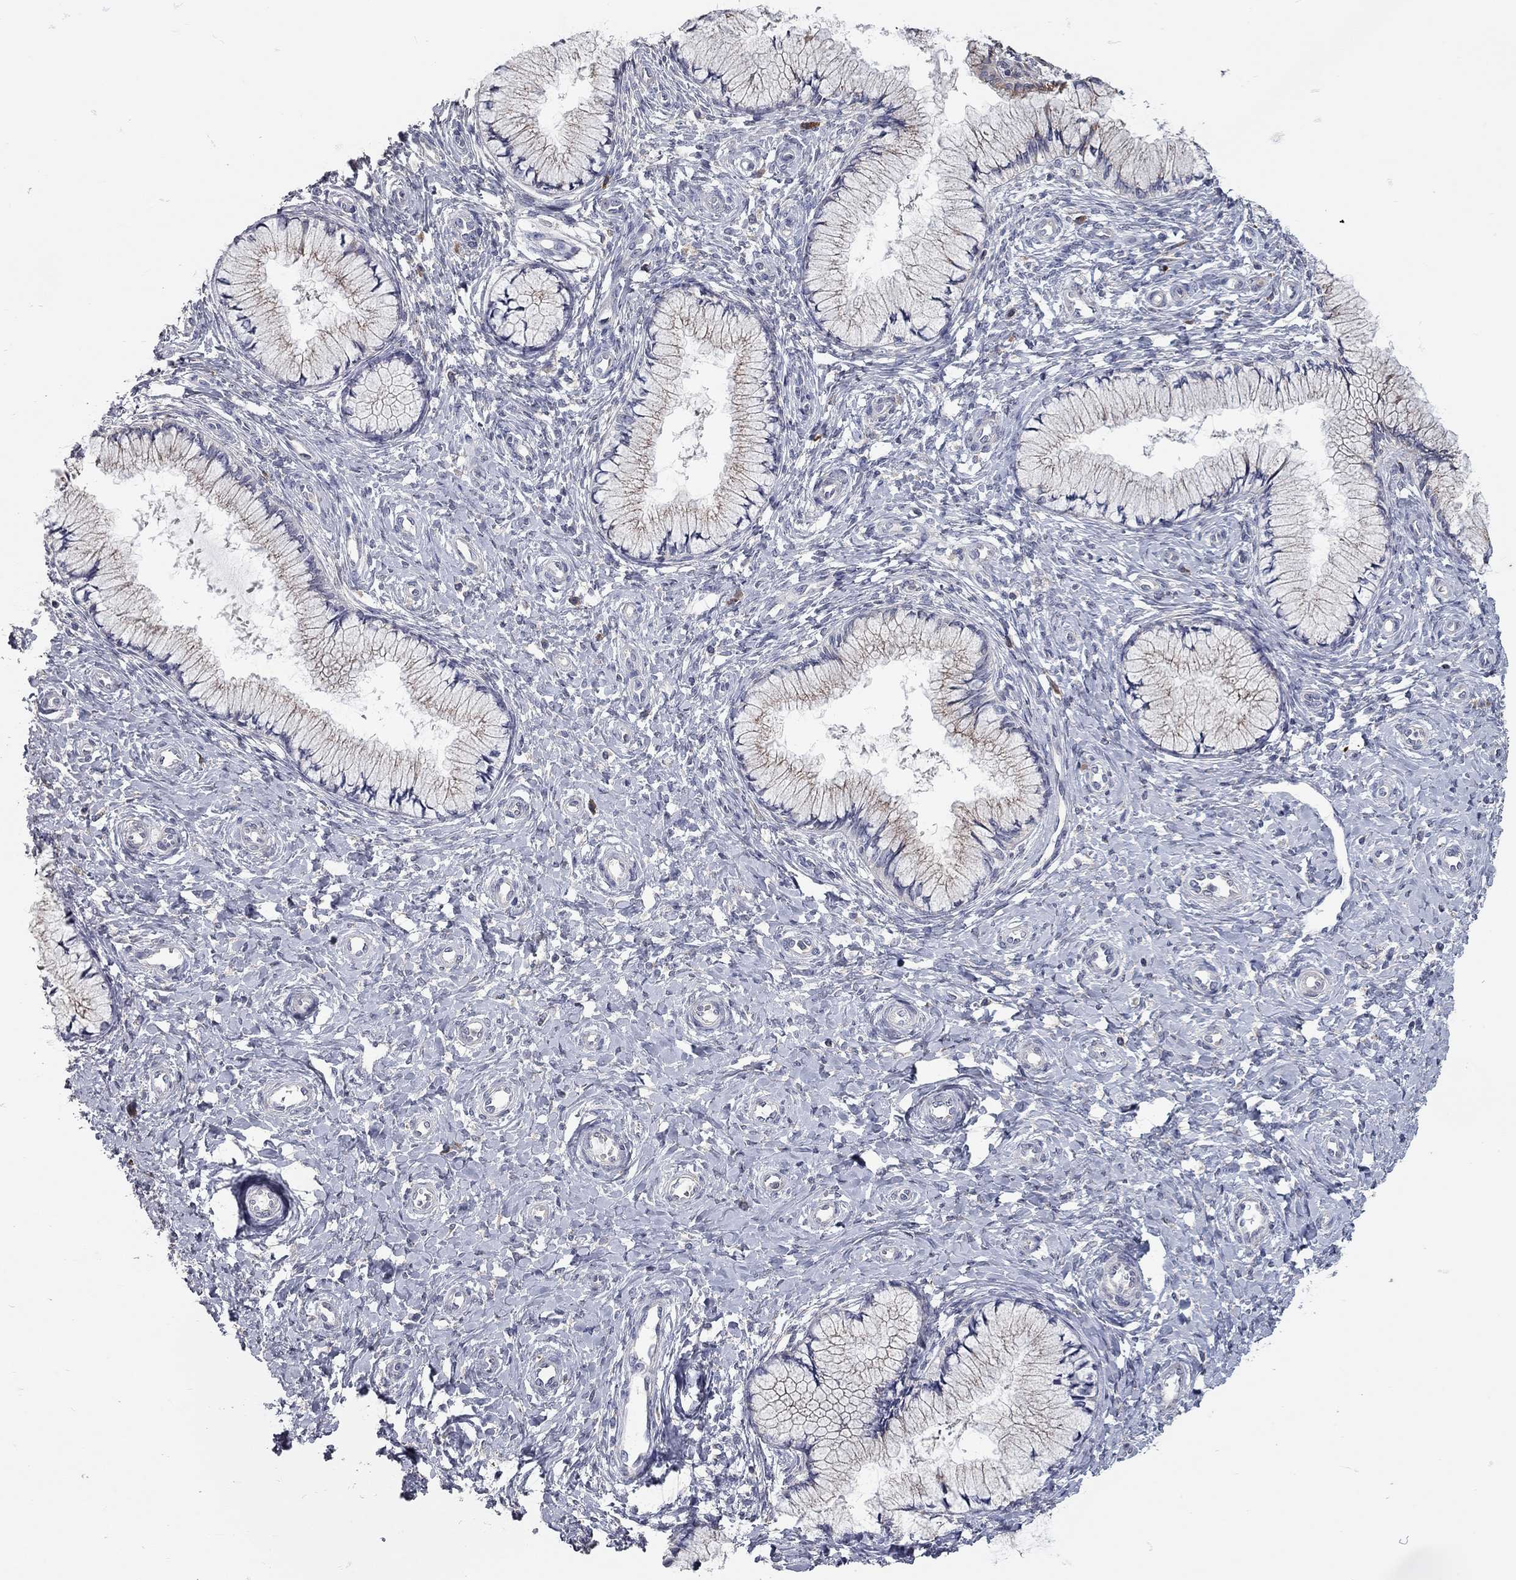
{"staining": {"intensity": "weak", "quantity": "<25%", "location": "cytoplasmic/membranous"}, "tissue": "cervix", "cell_type": "Glandular cells", "image_type": "normal", "snomed": [{"axis": "morphology", "description": "Normal tissue, NOS"}, {"axis": "topography", "description": "Cervix"}], "caption": "IHC image of normal cervix: cervix stained with DAB demonstrates no significant protein expression in glandular cells. (Brightfield microscopy of DAB (3,3'-diaminobenzidine) immunohistochemistry at high magnification).", "gene": "XAGE2", "patient": {"sex": "female", "age": 37}}